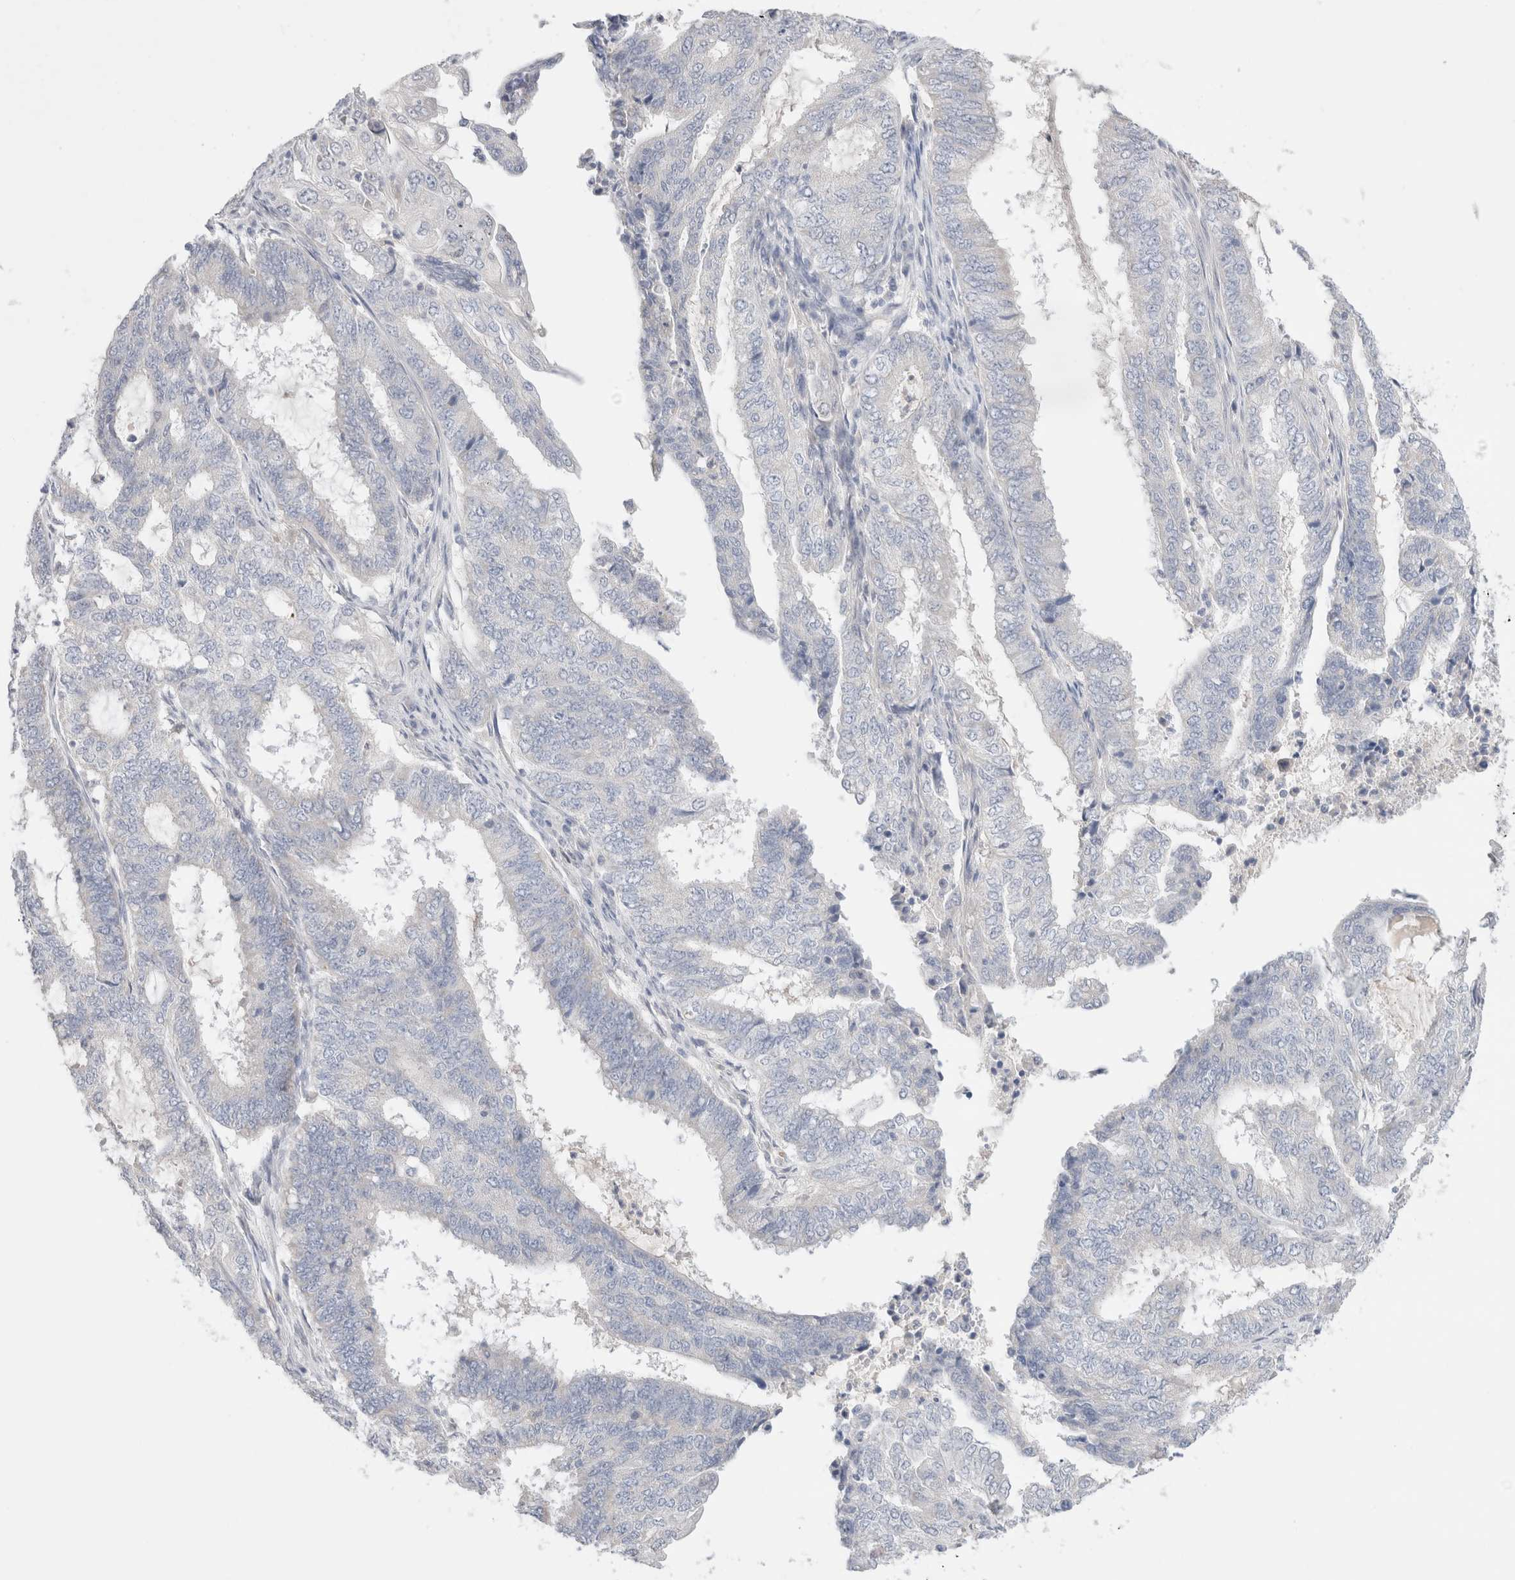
{"staining": {"intensity": "negative", "quantity": "none", "location": "none"}, "tissue": "endometrial cancer", "cell_type": "Tumor cells", "image_type": "cancer", "snomed": [{"axis": "morphology", "description": "Adenocarcinoma, NOS"}, {"axis": "topography", "description": "Endometrium"}], "caption": "Immunohistochemistry image of neoplastic tissue: endometrial cancer (adenocarcinoma) stained with DAB exhibits no significant protein staining in tumor cells.", "gene": "SPATA20", "patient": {"sex": "female", "age": 51}}